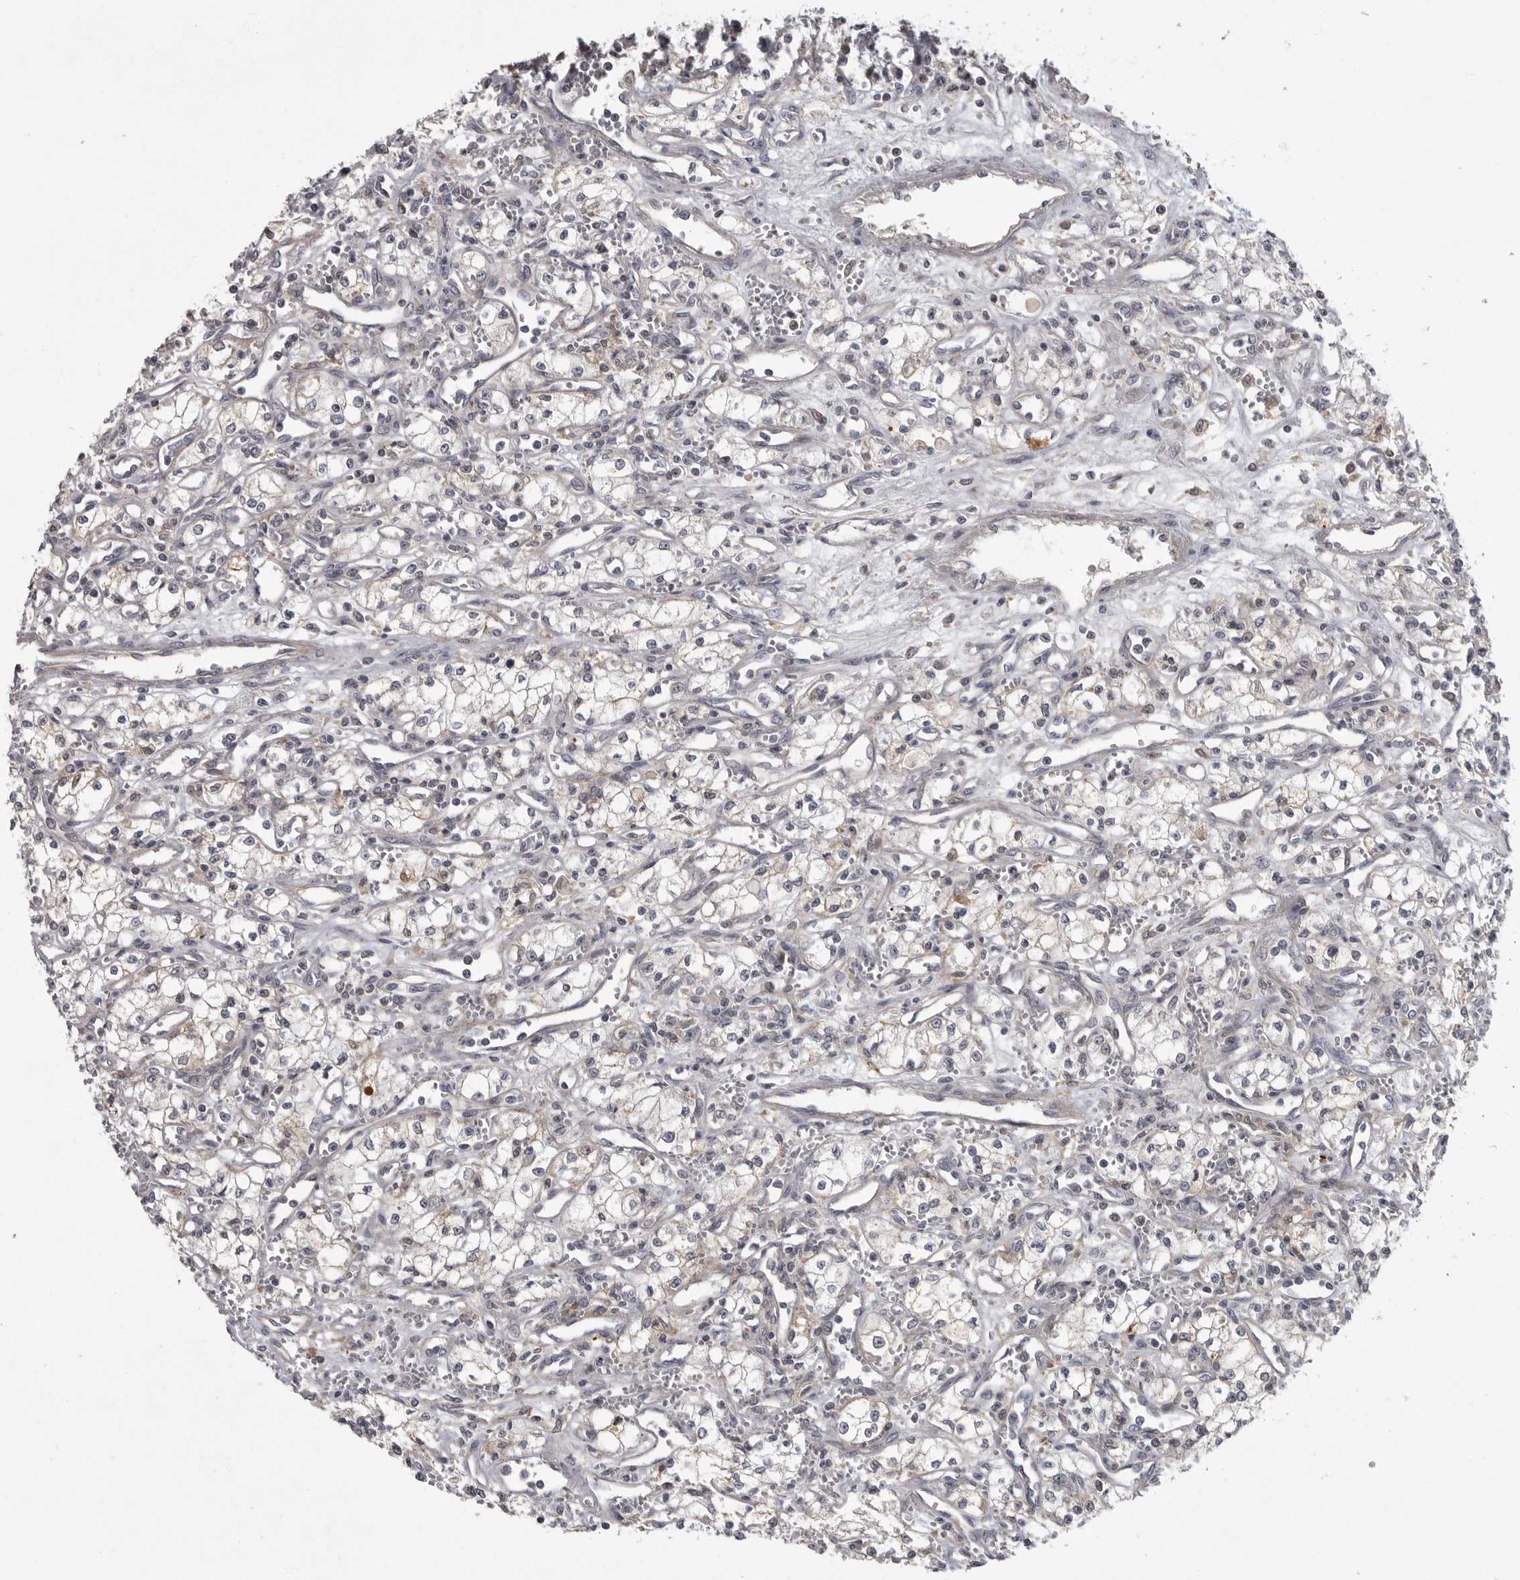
{"staining": {"intensity": "weak", "quantity": "<25%", "location": "cytoplasmic/membranous"}, "tissue": "renal cancer", "cell_type": "Tumor cells", "image_type": "cancer", "snomed": [{"axis": "morphology", "description": "Adenocarcinoma, NOS"}, {"axis": "topography", "description": "Kidney"}], "caption": "Tumor cells show no significant staining in renal cancer.", "gene": "PDE7A", "patient": {"sex": "male", "age": 59}}